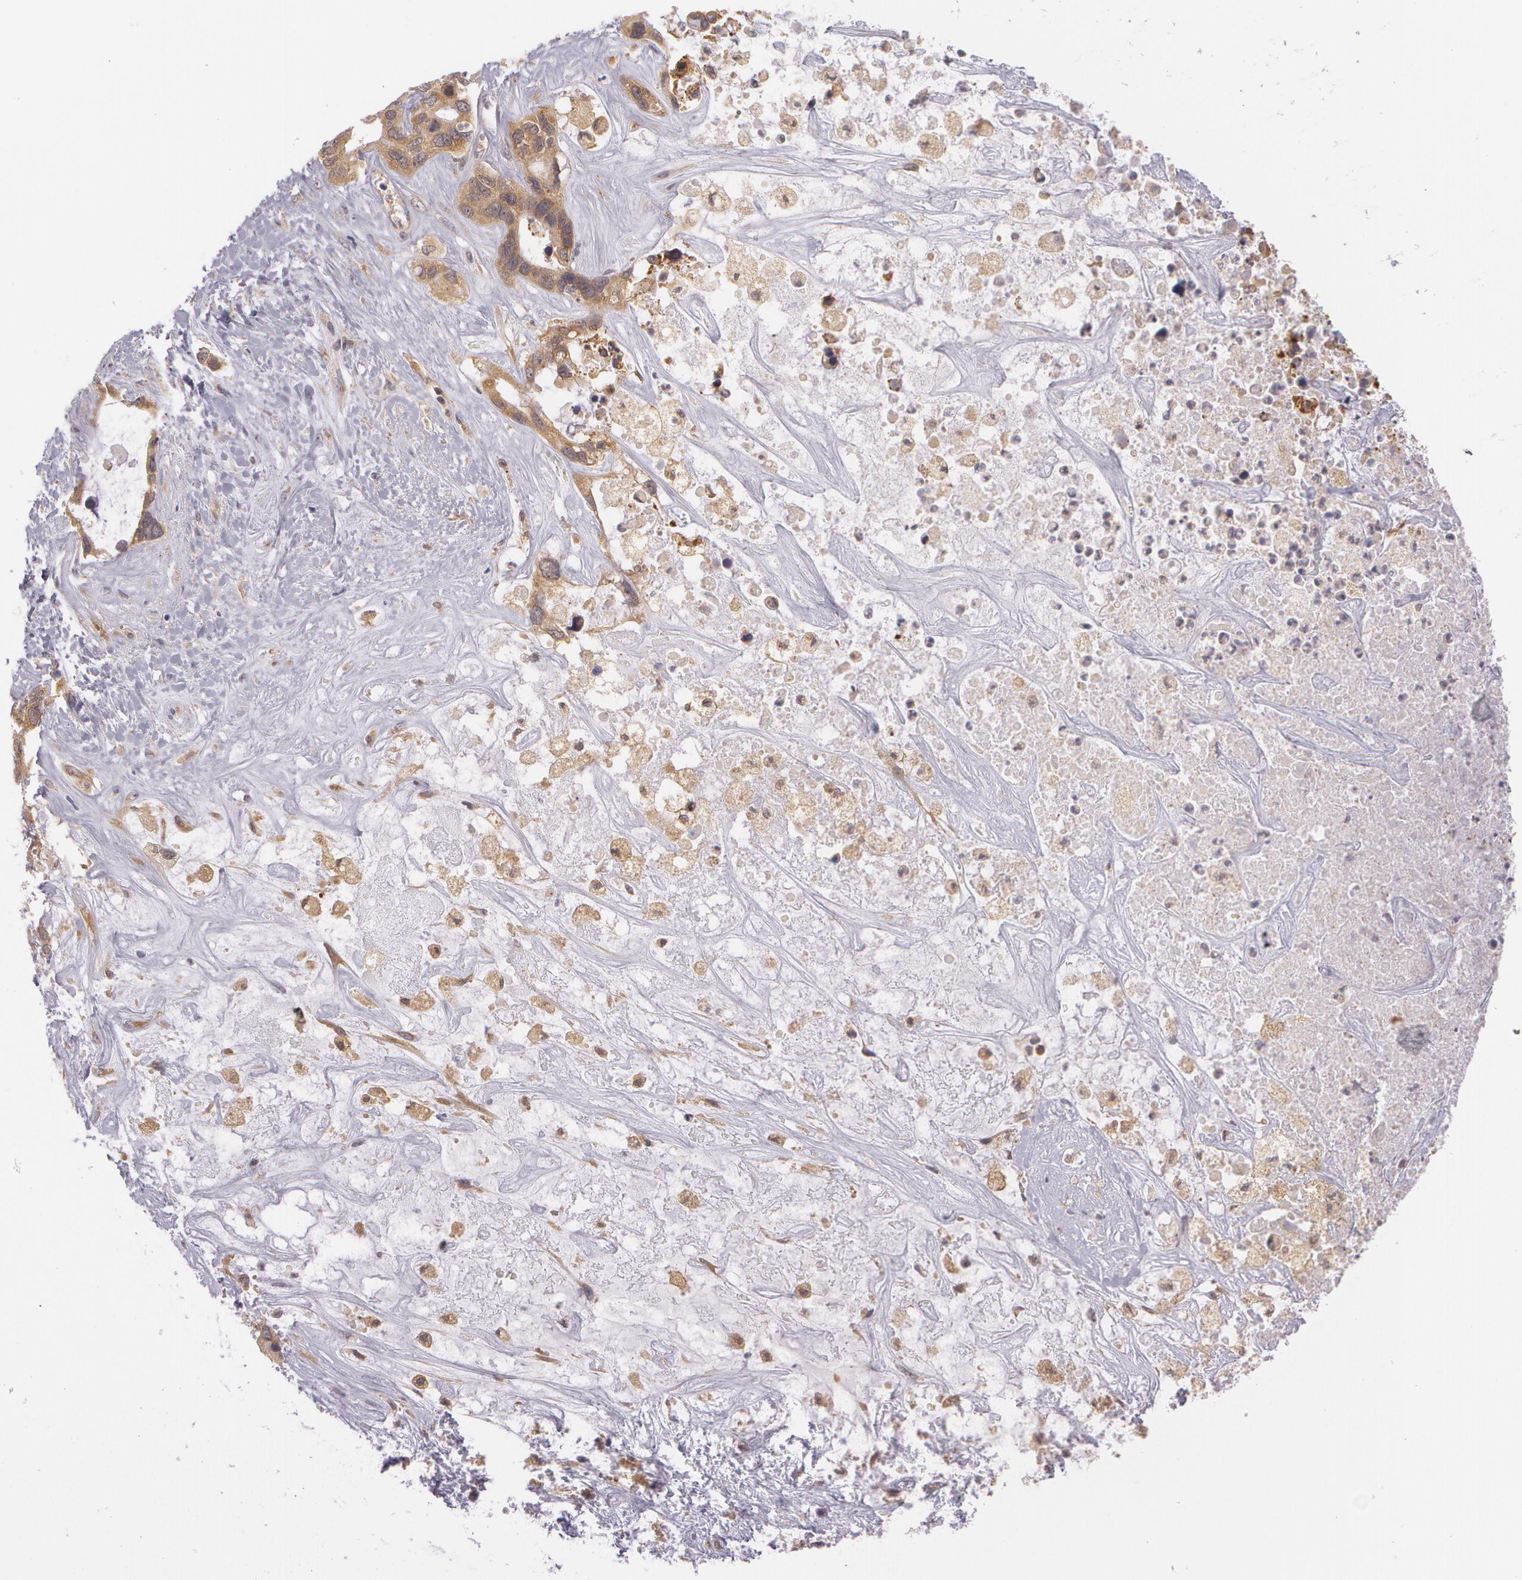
{"staining": {"intensity": "moderate", "quantity": ">75%", "location": "cytoplasmic/membranous"}, "tissue": "liver cancer", "cell_type": "Tumor cells", "image_type": "cancer", "snomed": [{"axis": "morphology", "description": "Cholangiocarcinoma"}, {"axis": "topography", "description": "Liver"}], "caption": "Cholangiocarcinoma (liver) stained with a protein marker shows moderate staining in tumor cells.", "gene": "CCL17", "patient": {"sex": "female", "age": 65}}